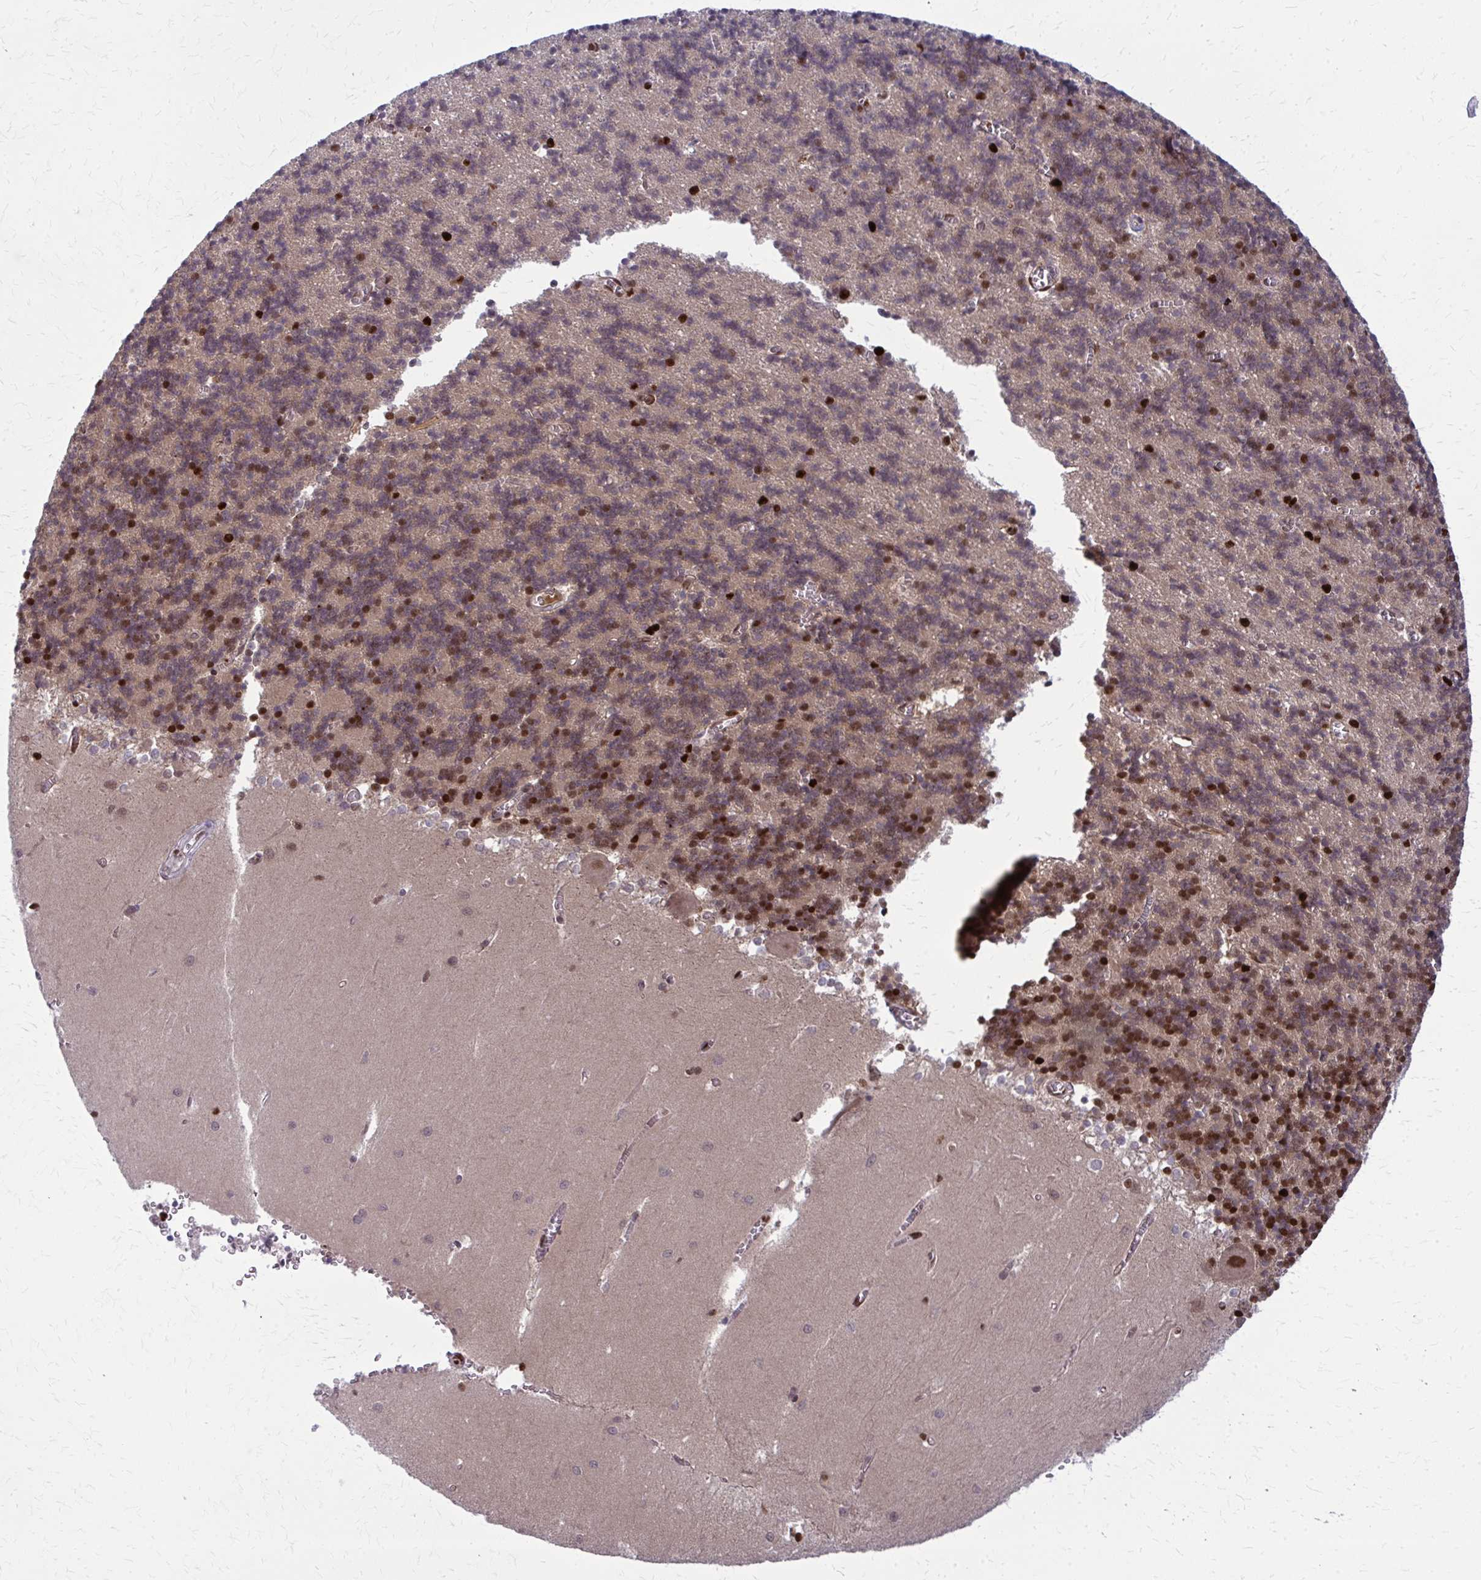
{"staining": {"intensity": "moderate", "quantity": "25%-75%", "location": "cytoplasmic/membranous,nuclear"}, "tissue": "cerebellum", "cell_type": "Cells in granular layer", "image_type": "normal", "snomed": [{"axis": "morphology", "description": "Normal tissue, NOS"}, {"axis": "topography", "description": "Cerebellum"}], "caption": "Immunohistochemistry (IHC) (DAB (3,3'-diaminobenzidine)) staining of normal human cerebellum demonstrates moderate cytoplasmic/membranous,nuclear protein expression in about 25%-75% of cells in granular layer.", "gene": "ZNF559", "patient": {"sex": "male", "age": 37}}